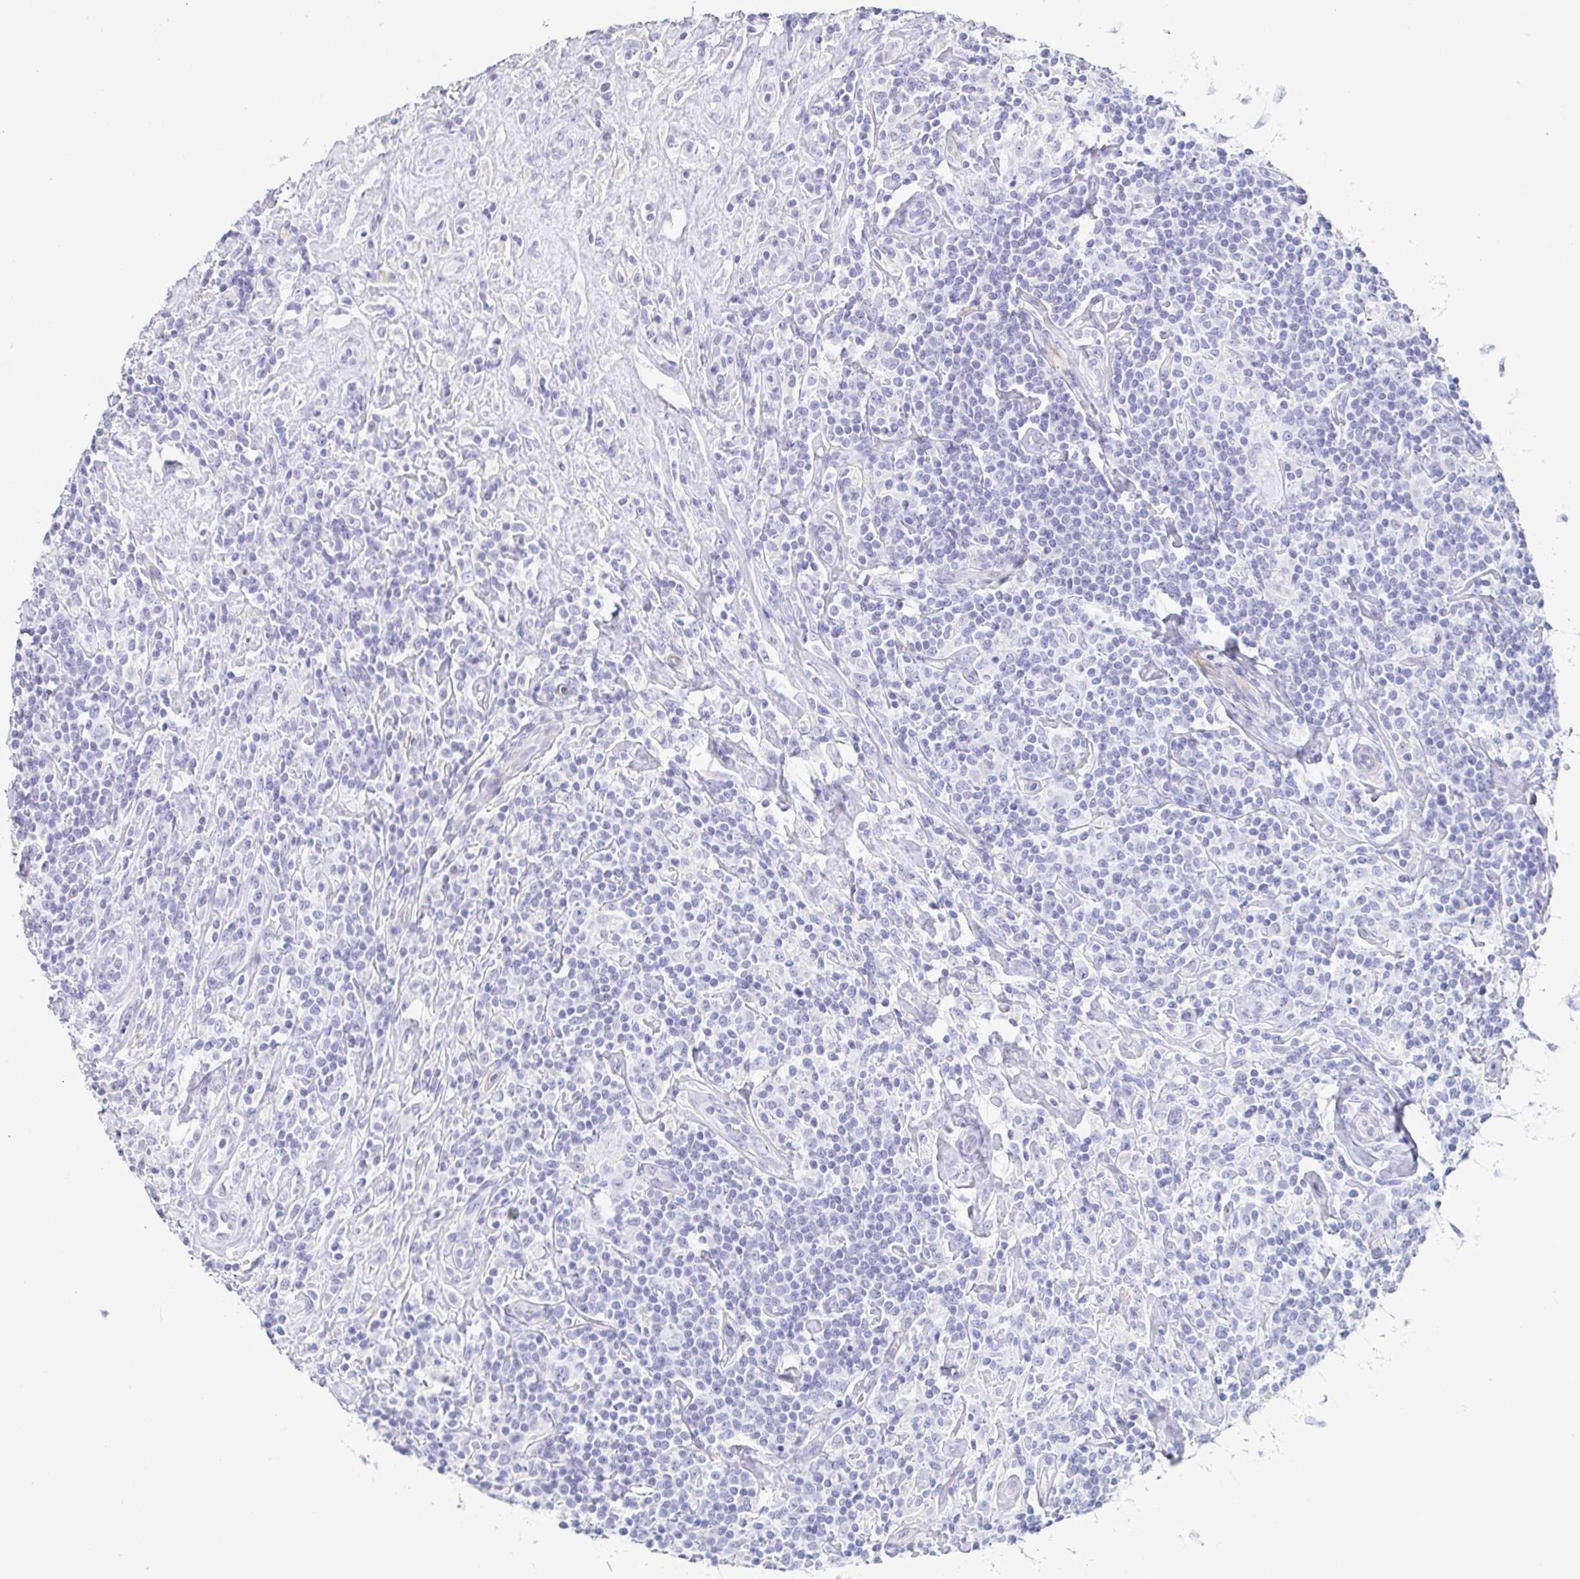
{"staining": {"intensity": "negative", "quantity": "none", "location": "none"}, "tissue": "lymphoma", "cell_type": "Tumor cells", "image_type": "cancer", "snomed": [{"axis": "morphology", "description": "Hodgkin's disease, NOS"}, {"axis": "morphology", "description": "Hodgkin's lymphoma, nodular sclerosis"}, {"axis": "topography", "description": "Lymph node"}], "caption": "This is an immunohistochemistry photomicrograph of human Hodgkin's disease. There is no expression in tumor cells.", "gene": "PRR27", "patient": {"sex": "female", "age": 10}}